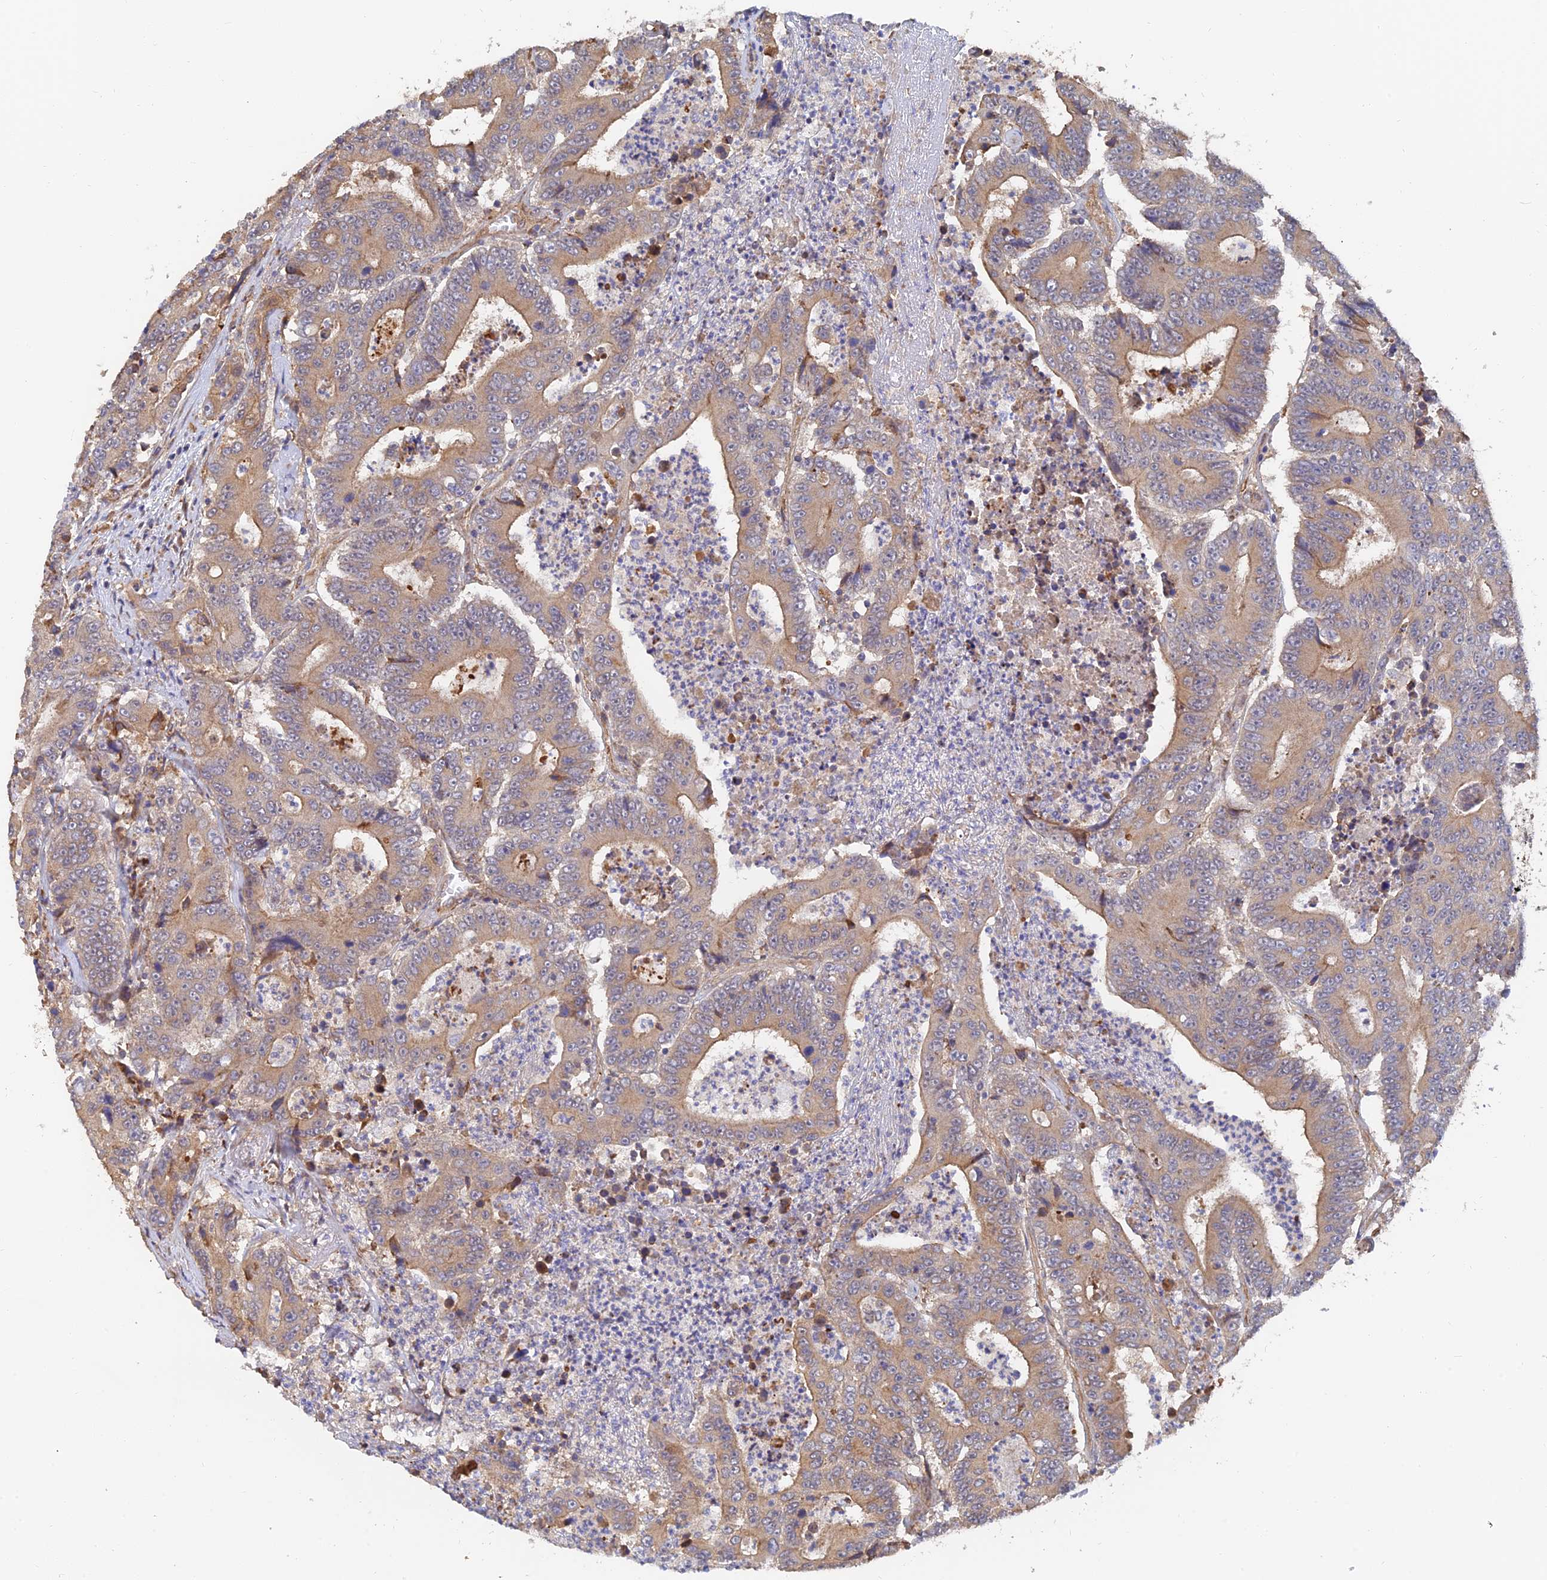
{"staining": {"intensity": "weak", "quantity": ">75%", "location": "cytoplasmic/membranous"}, "tissue": "colorectal cancer", "cell_type": "Tumor cells", "image_type": "cancer", "snomed": [{"axis": "morphology", "description": "Adenocarcinoma, NOS"}, {"axis": "topography", "description": "Colon"}], "caption": "Protein expression analysis of human adenocarcinoma (colorectal) reveals weak cytoplasmic/membranous staining in approximately >75% of tumor cells. The protein is stained brown, and the nuclei are stained in blue (DAB IHC with brightfield microscopy, high magnification).", "gene": "WBP11", "patient": {"sex": "male", "age": 83}}